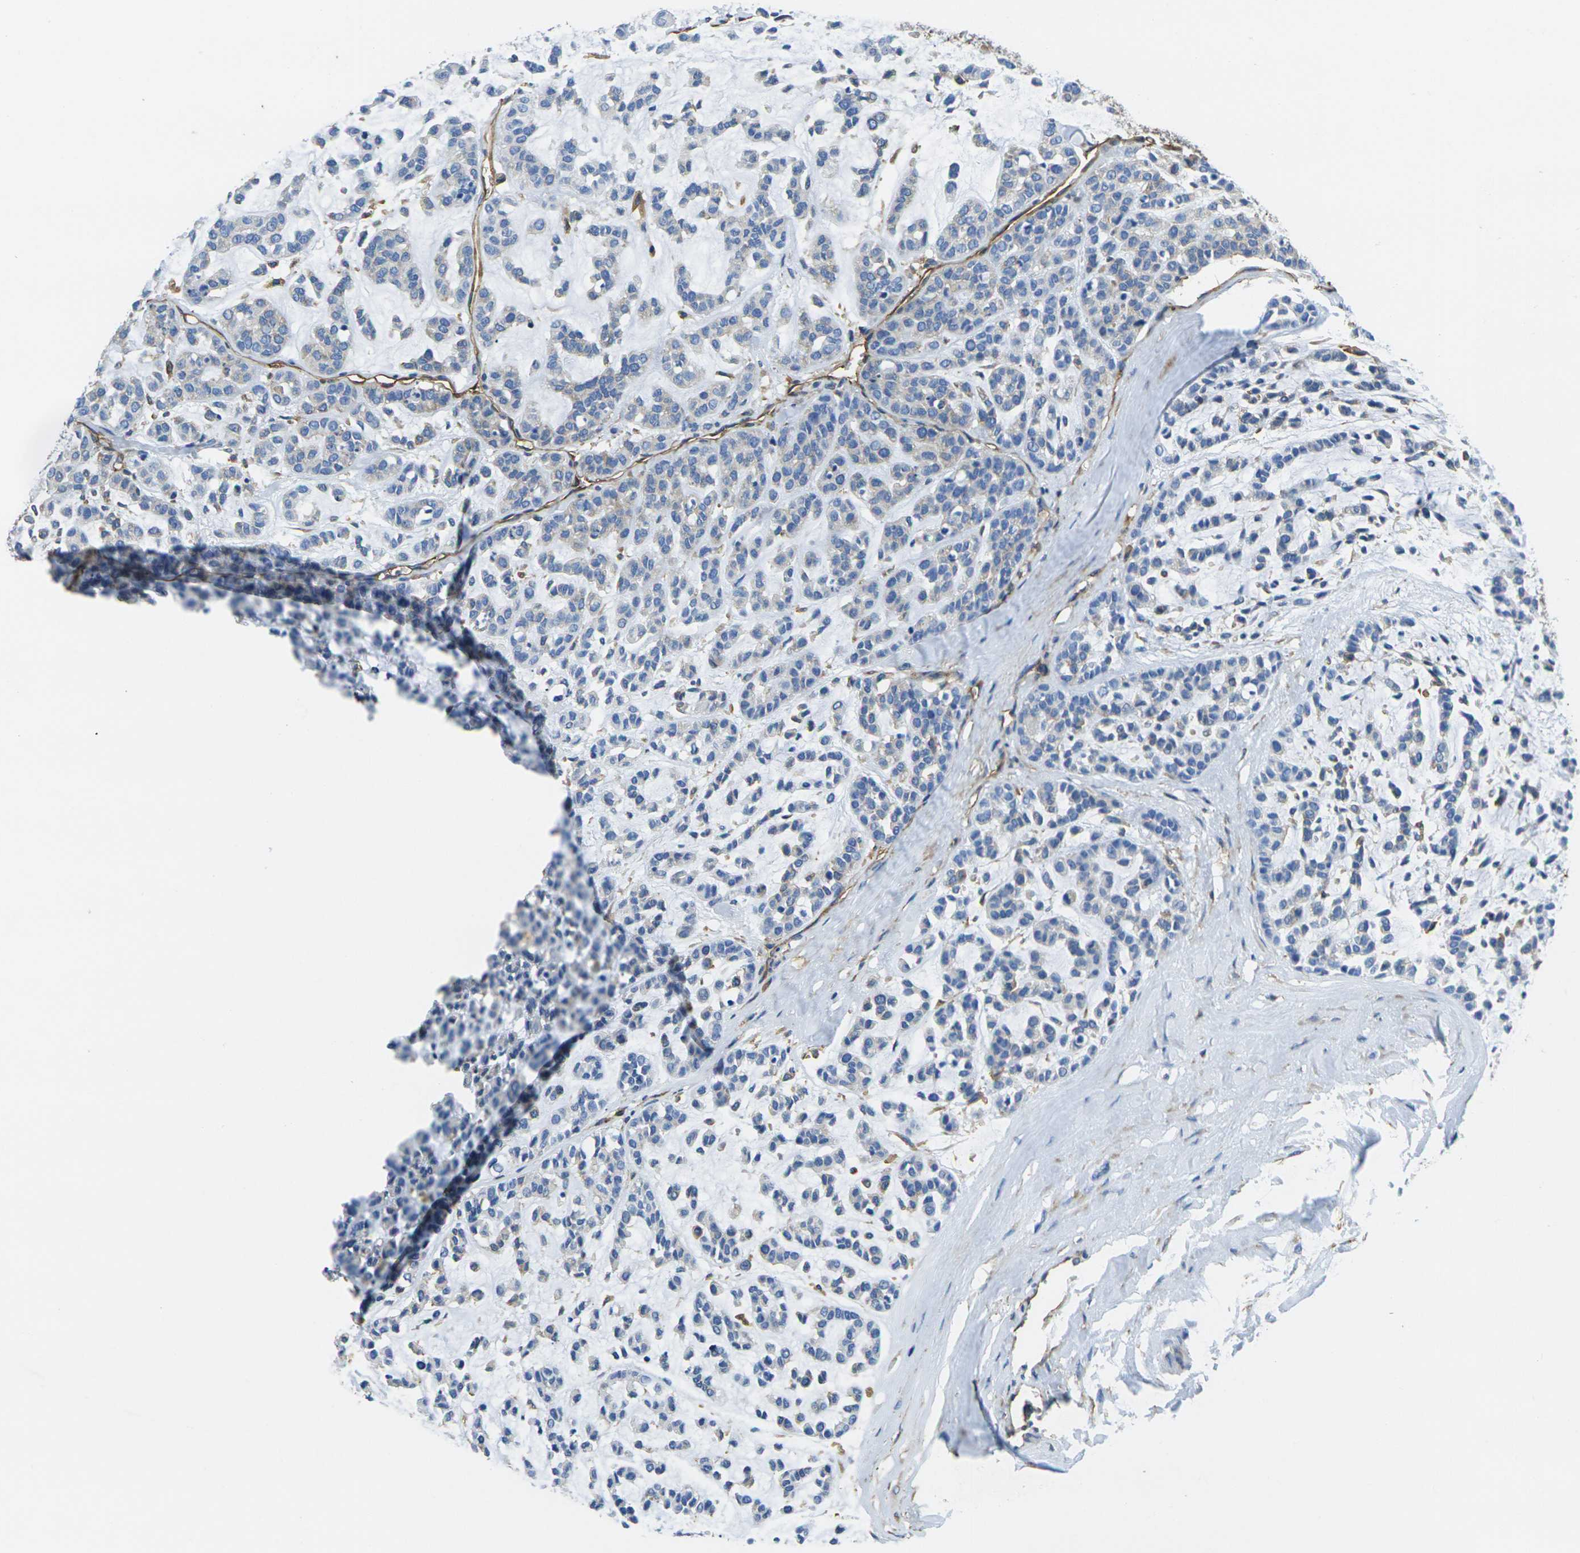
{"staining": {"intensity": "negative", "quantity": "none", "location": "none"}, "tissue": "head and neck cancer", "cell_type": "Tumor cells", "image_type": "cancer", "snomed": [{"axis": "morphology", "description": "Adenocarcinoma, NOS"}, {"axis": "morphology", "description": "Adenoma, NOS"}, {"axis": "topography", "description": "Head-Neck"}], "caption": "Immunohistochemistry of human head and neck cancer demonstrates no positivity in tumor cells. The staining is performed using DAB brown chromogen with nuclei counter-stained in using hematoxylin.", "gene": "FAM110D", "patient": {"sex": "female", "age": 55}}